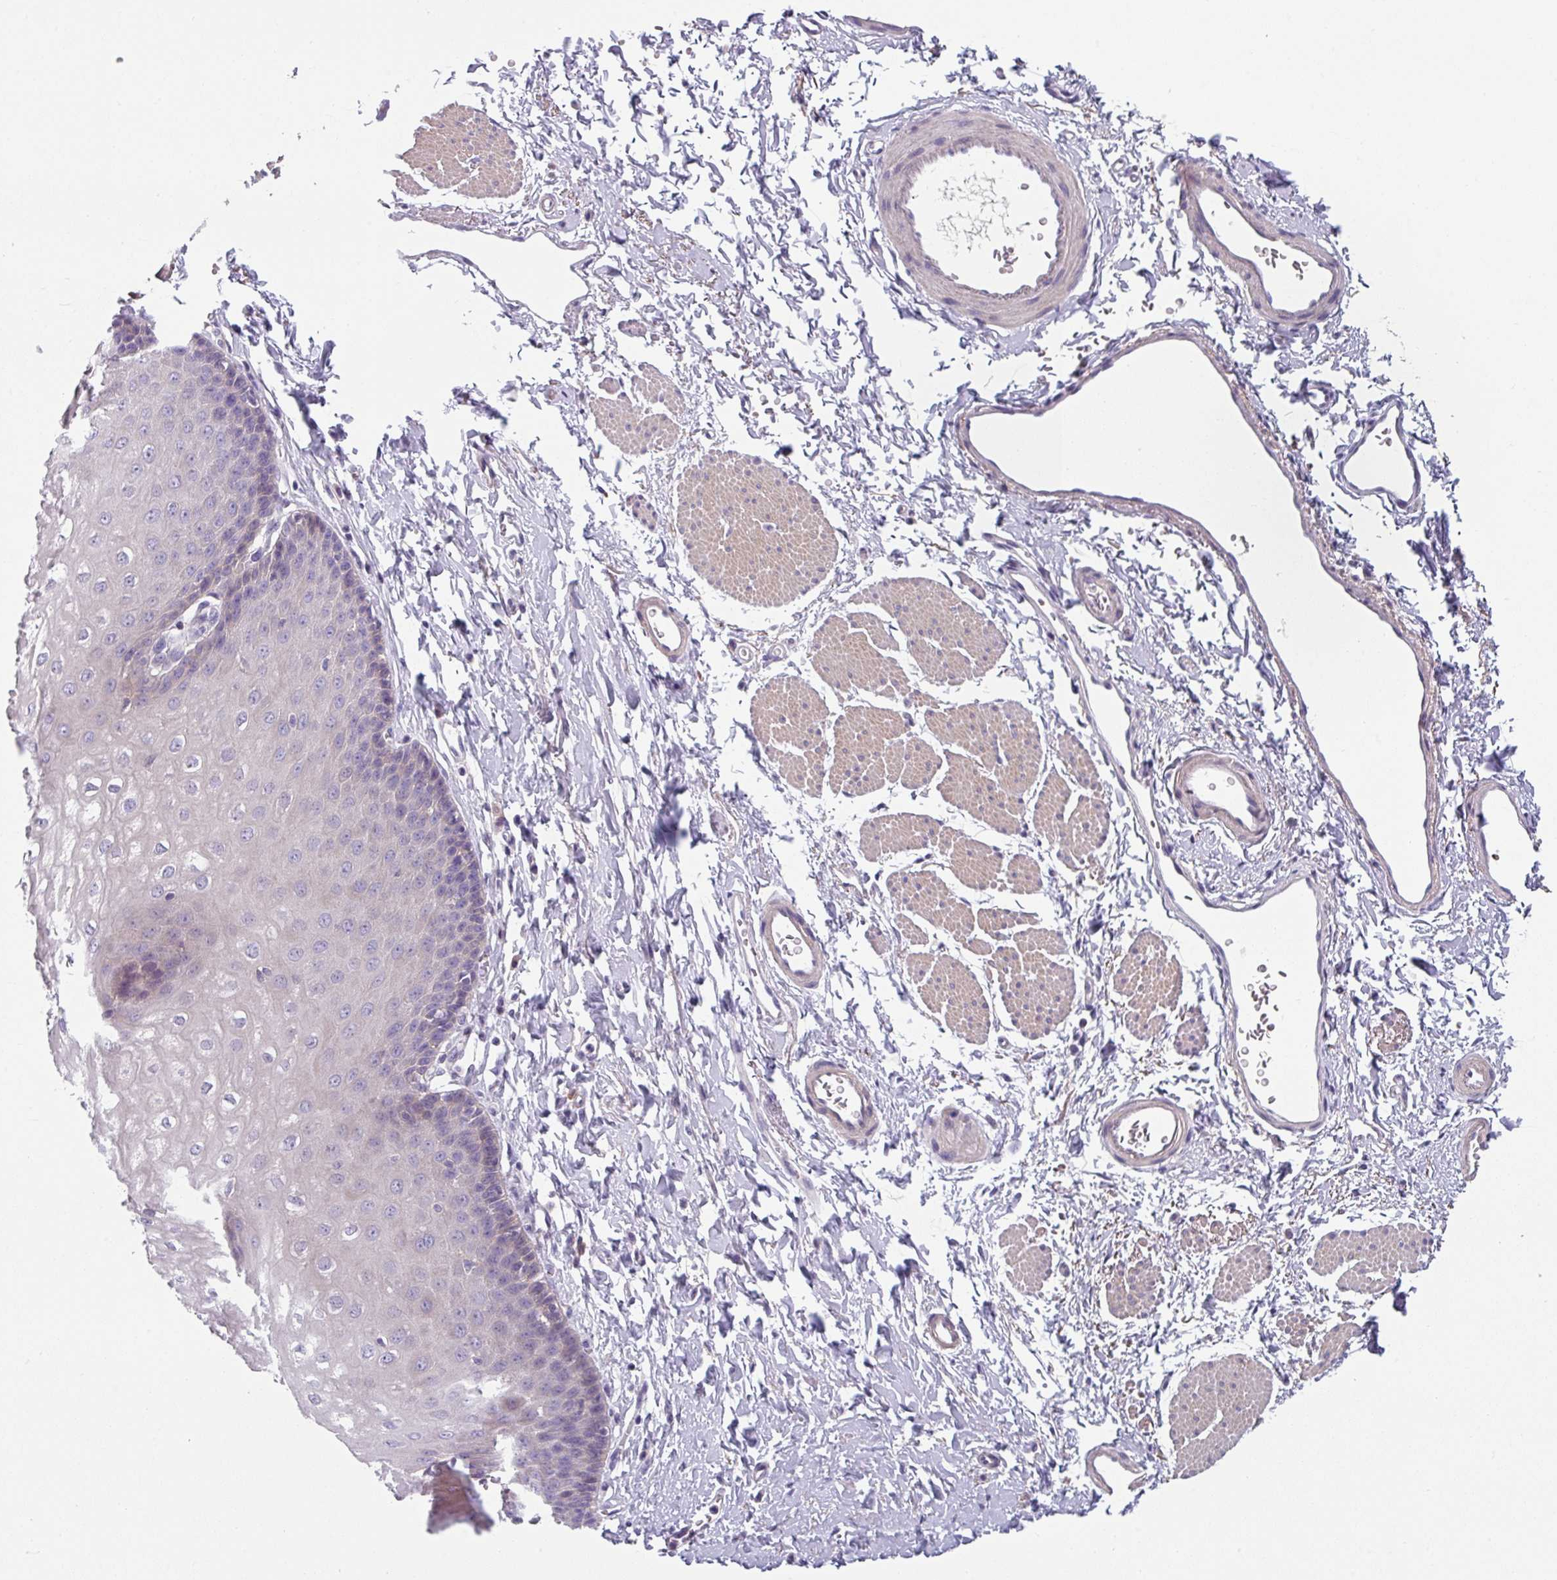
{"staining": {"intensity": "moderate", "quantity": "<25%", "location": "cytoplasmic/membranous"}, "tissue": "esophagus", "cell_type": "Squamous epithelial cells", "image_type": "normal", "snomed": [{"axis": "morphology", "description": "Normal tissue, NOS"}, {"axis": "topography", "description": "Esophagus"}], "caption": "Moderate cytoplasmic/membranous expression is appreciated in approximately <25% of squamous epithelial cells in unremarkable esophagus. Immunohistochemistry stains the protein in brown and the nuclei are stained blue.", "gene": "TMEM132A", "patient": {"sex": "male", "age": 70}}